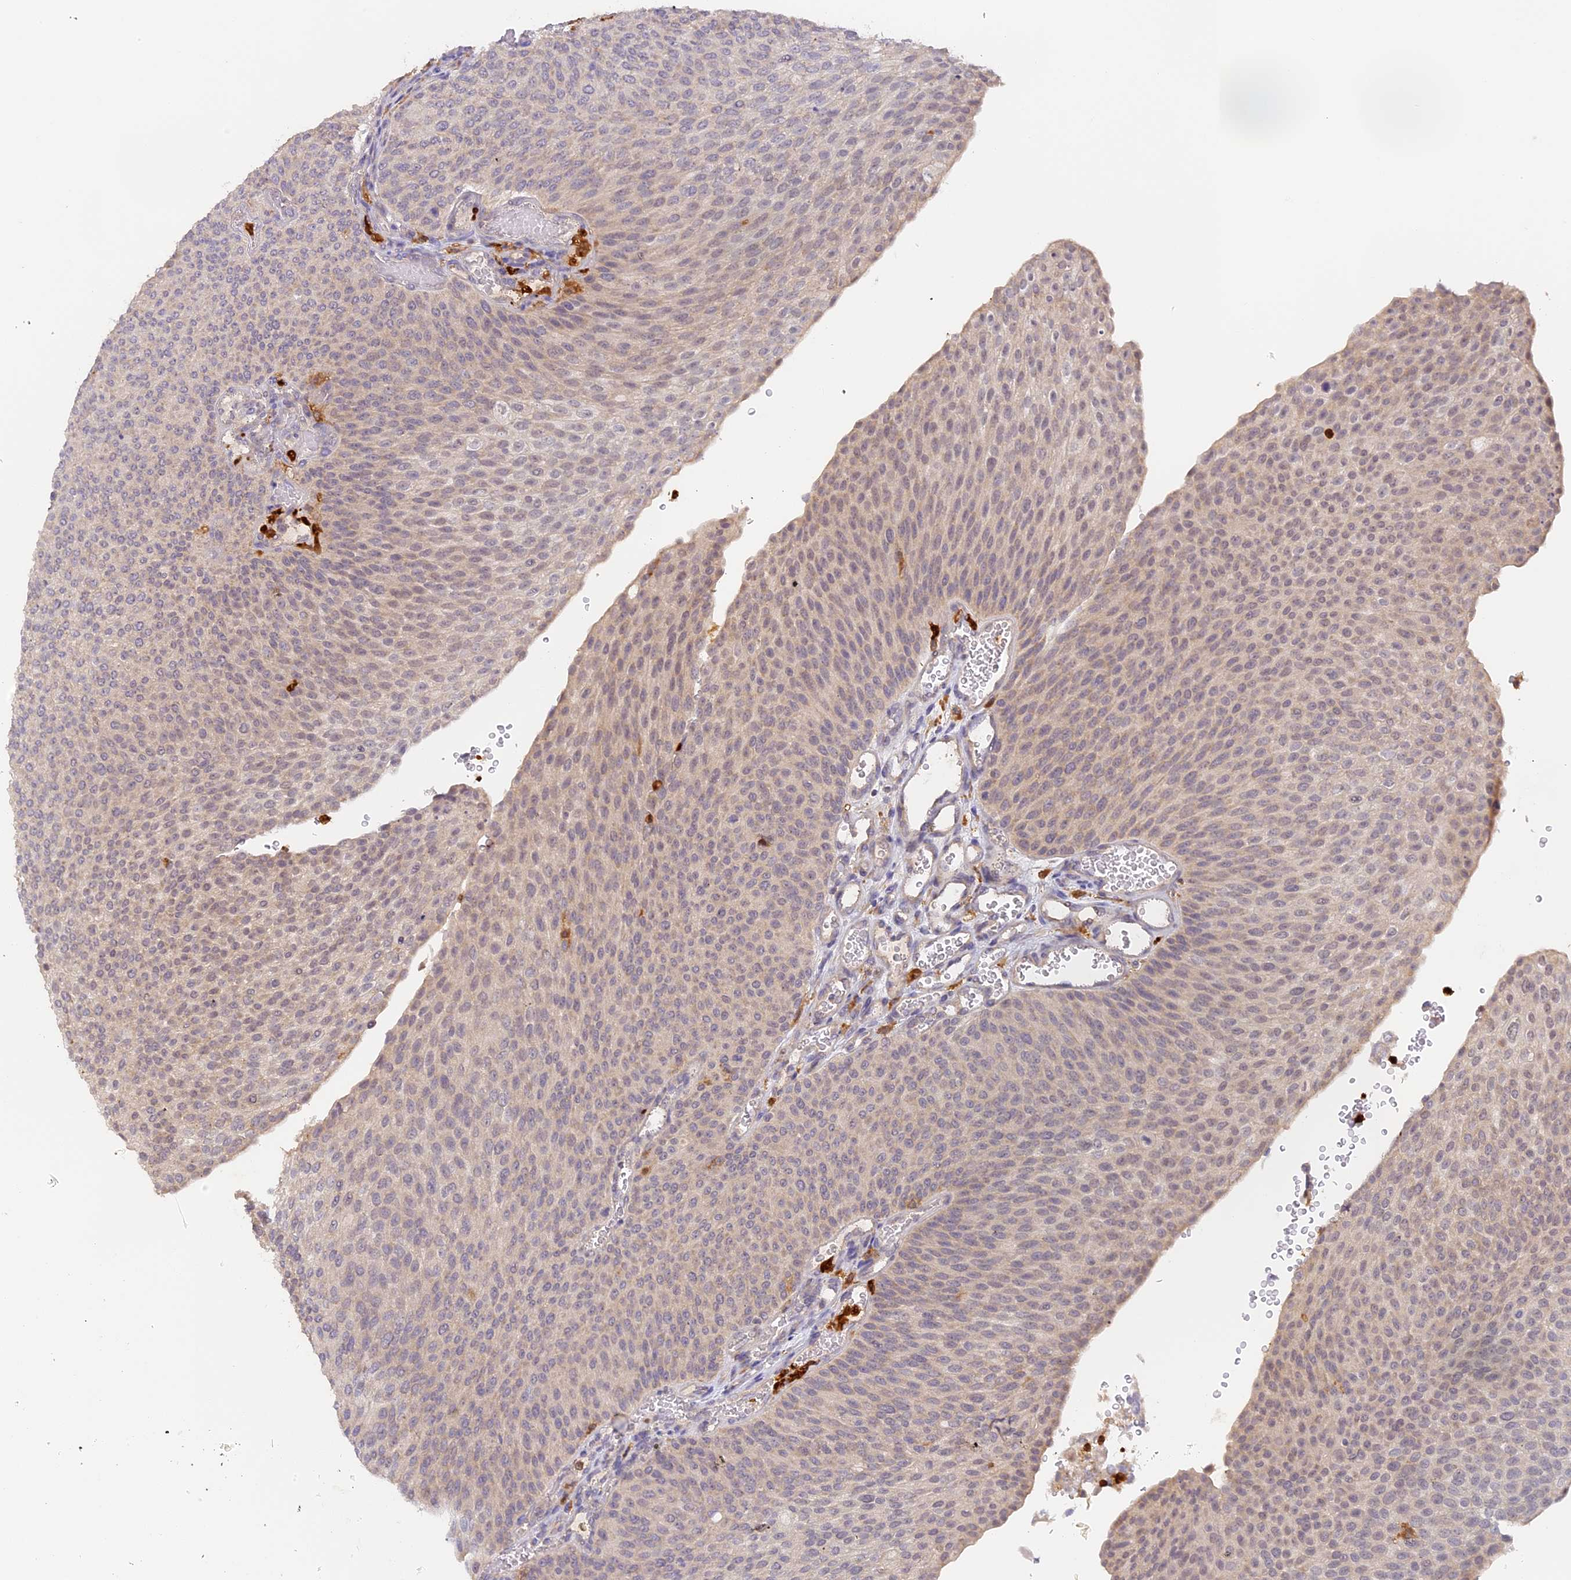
{"staining": {"intensity": "negative", "quantity": "none", "location": "none"}, "tissue": "urothelial cancer", "cell_type": "Tumor cells", "image_type": "cancer", "snomed": [{"axis": "morphology", "description": "Urothelial carcinoma, High grade"}, {"axis": "topography", "description": "Urinary bladder"}], "caption": "This is an IHC histopathology image of human urothelial cancer. There is no expression in tumor cells.", "gene": "NCF4", "patient": {"sex": "female", "age": 79}}